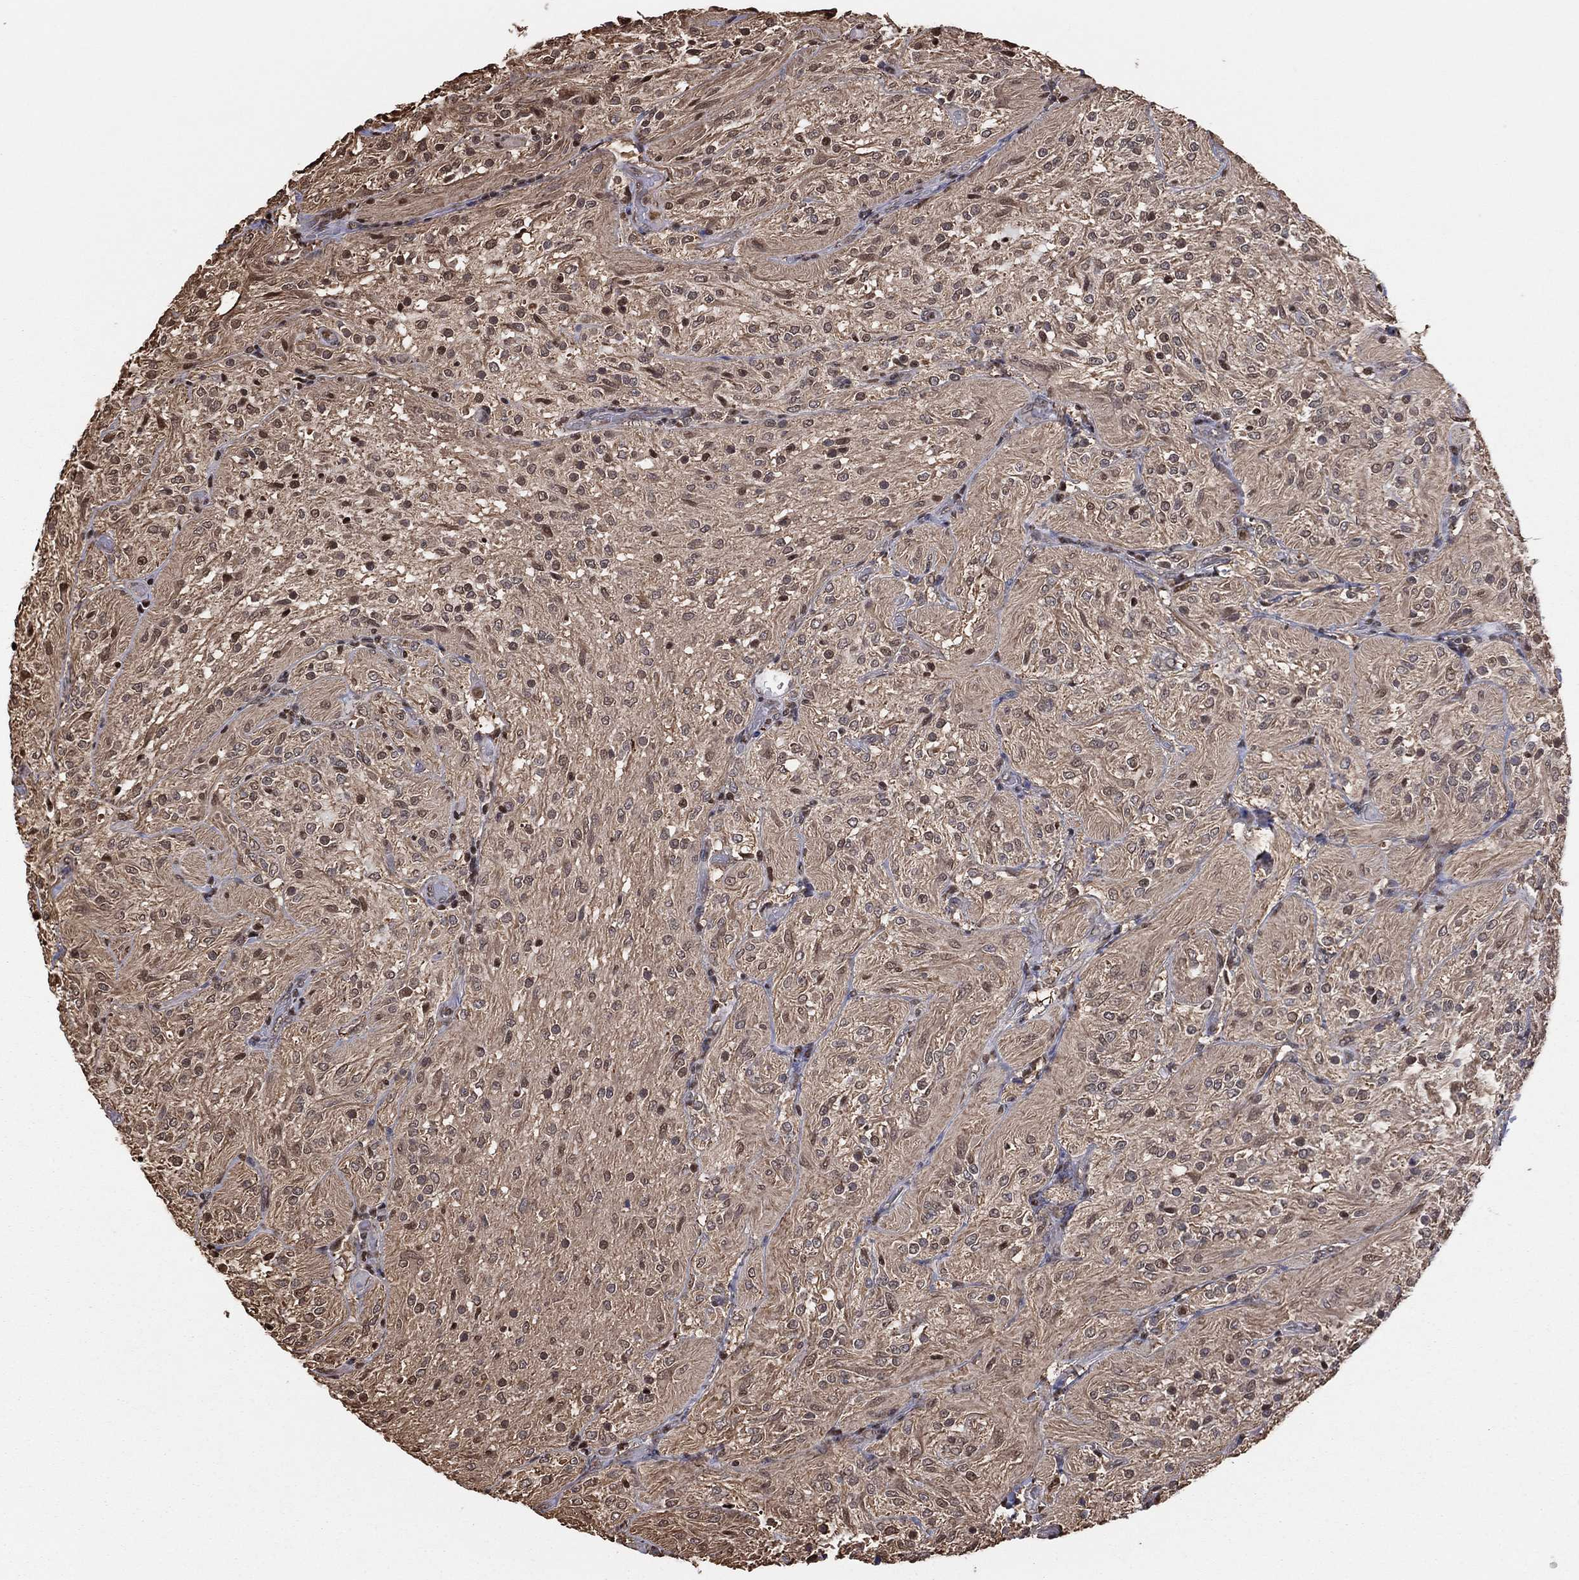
{"staining": {"intensity": "weak", "quantity": ">75%", "location": "cytoplasmic/membranous,nuclear"}, "tissue": "glioma", "cell_type": "Tumor cells", "image_type": "cancer", "snomed": [{"axis": "morphology", "description": "Glioma, malignant, Low grade"}, {"axis": "topography", "description": "Brain"}], "caption": "High-magnification brightfield microscopy of malignant glioma (low-grade) stained with DAB (3,3'-diaminobenzidine) (brown) and counterstained with hematoxylin (blue). tumor cells exhibit weak cytoplasmic/membranous and nuclear positivity is seen in approximately>75% of cells.", "gene": "GAPDH", "patient": {"sex": "male", "age": 3}}